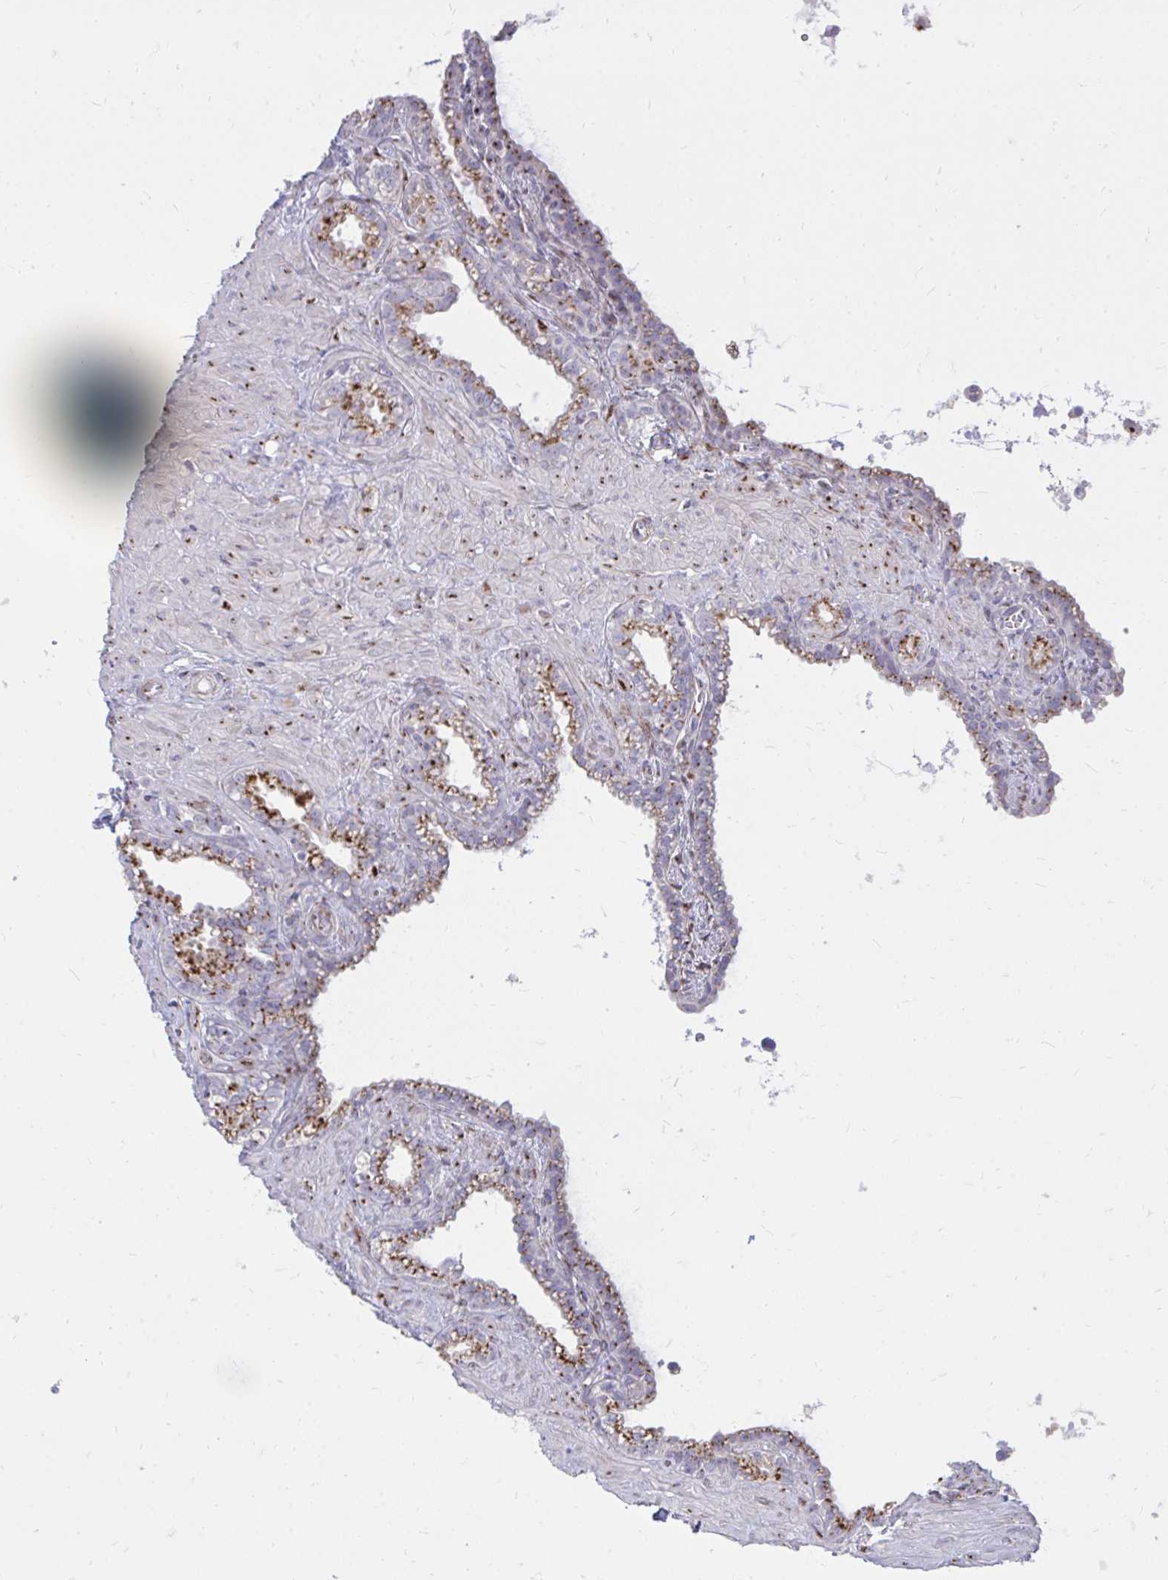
{"staining": {"intensity": "strong", "quantity": ">75%", "location": "cytoplasmic/membranous"}, "tissue": "seminal vesicle", "cell_type": "Glandular cells", "image_type": "normal", "snomed": [{"axis": "morphology", "description": "Normal tissue, NOS"}, {"axis": "topography", "description": "Seminal veicle"}], "caption": "Immunohistochemistry (IHC) of benign seminal vesicle demonstrates high levels of strong cytoplasmic/membranous positivity in about >75% of glandular cells. Using DAB (3,3'-diaminobenzidine) (brown) and hematoxylin (blue) stains, captured at high magnification using brightfield microscopy.", "gene": "RAB6A", "patient": {"sex": "male", "age": 76}}